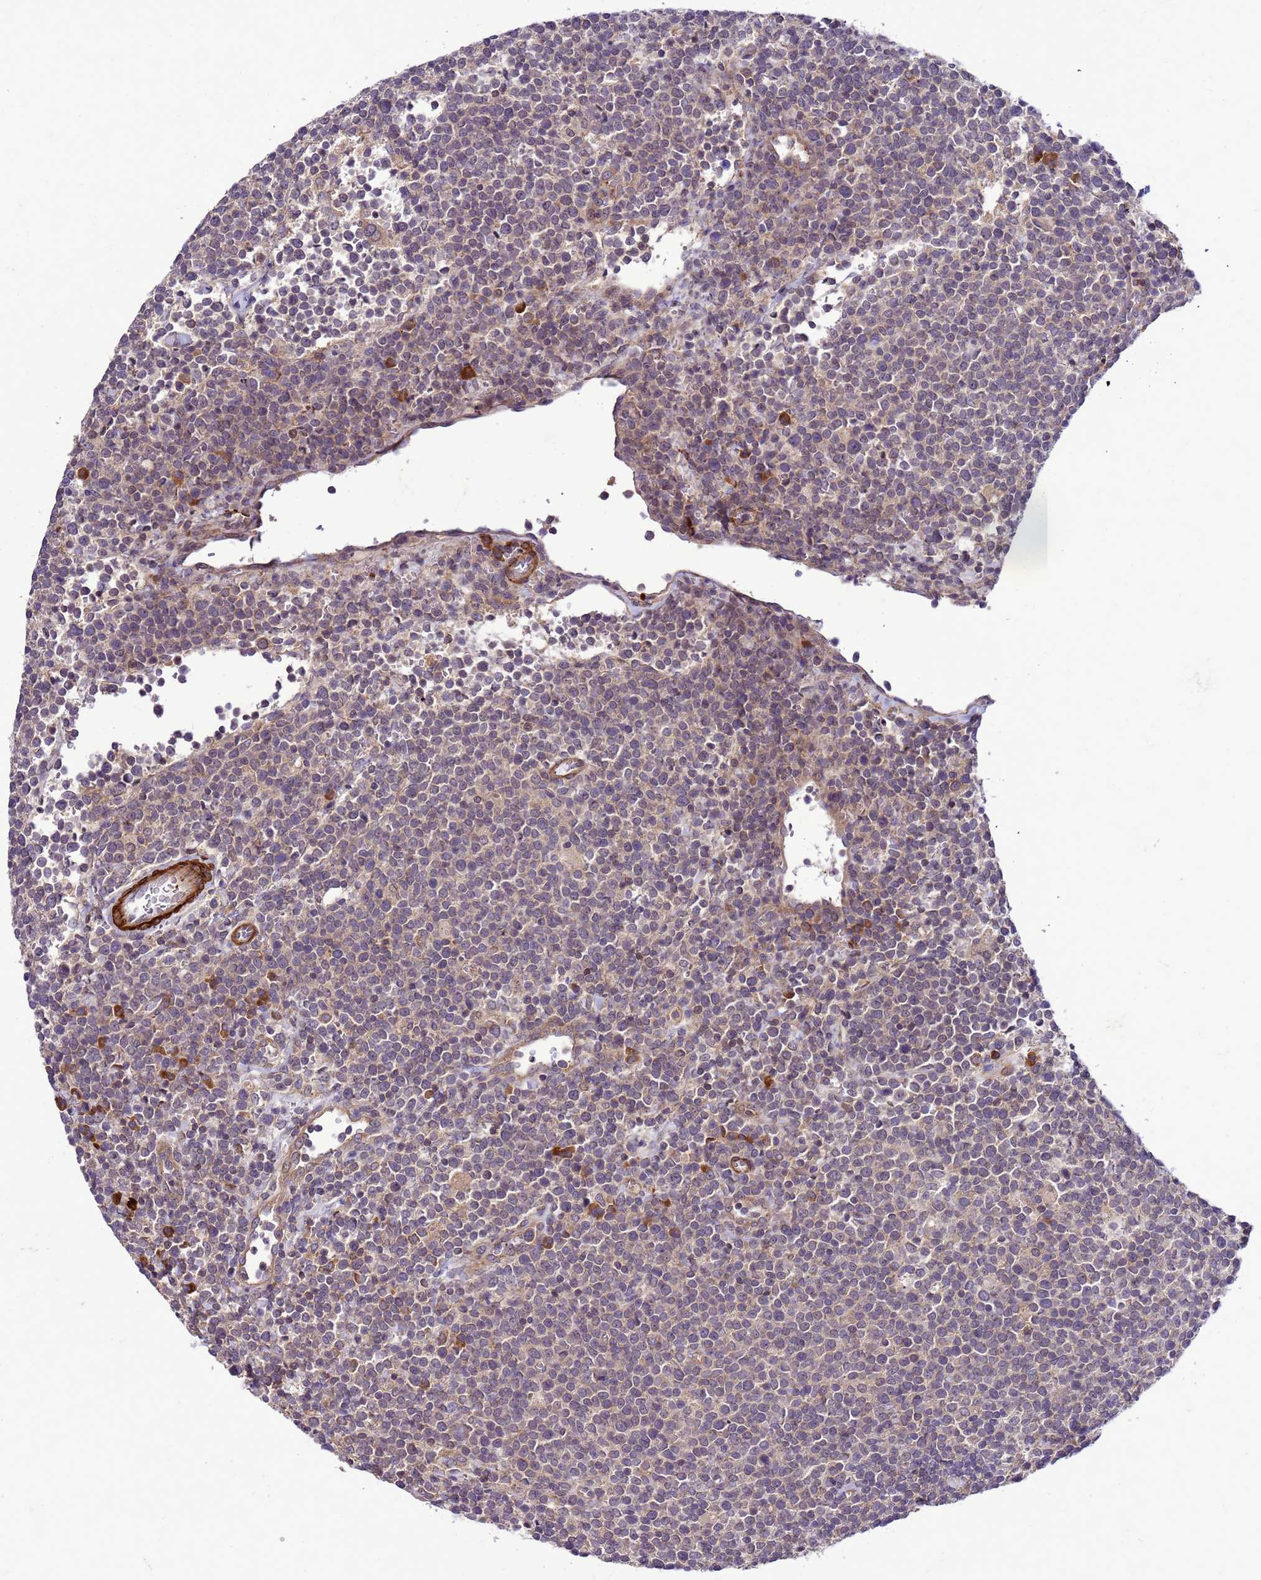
{"staining": {"intensity": "negative", "quantity": "none", "location": "none"}, "tissue": "lymphoma", "cell_type": "Tumor cells", "image_type": "cancer", "snomed": [{"axis": "morphology", "description": "Malignant lymphoma, non-Hodgkin's type, High grade"}, {"axis": "topography", "description": "Lymph node"}], "caption": "Tumor cells show no significant protein staining in high-grade malignant lymphoma, non-Hodgkin's type. (DAB immunohistochemistry (IHC) visualized using brightfield microscopy, high magnification).", "gene": "GEN1", "patient": {"sex": "male", "age": 61}}